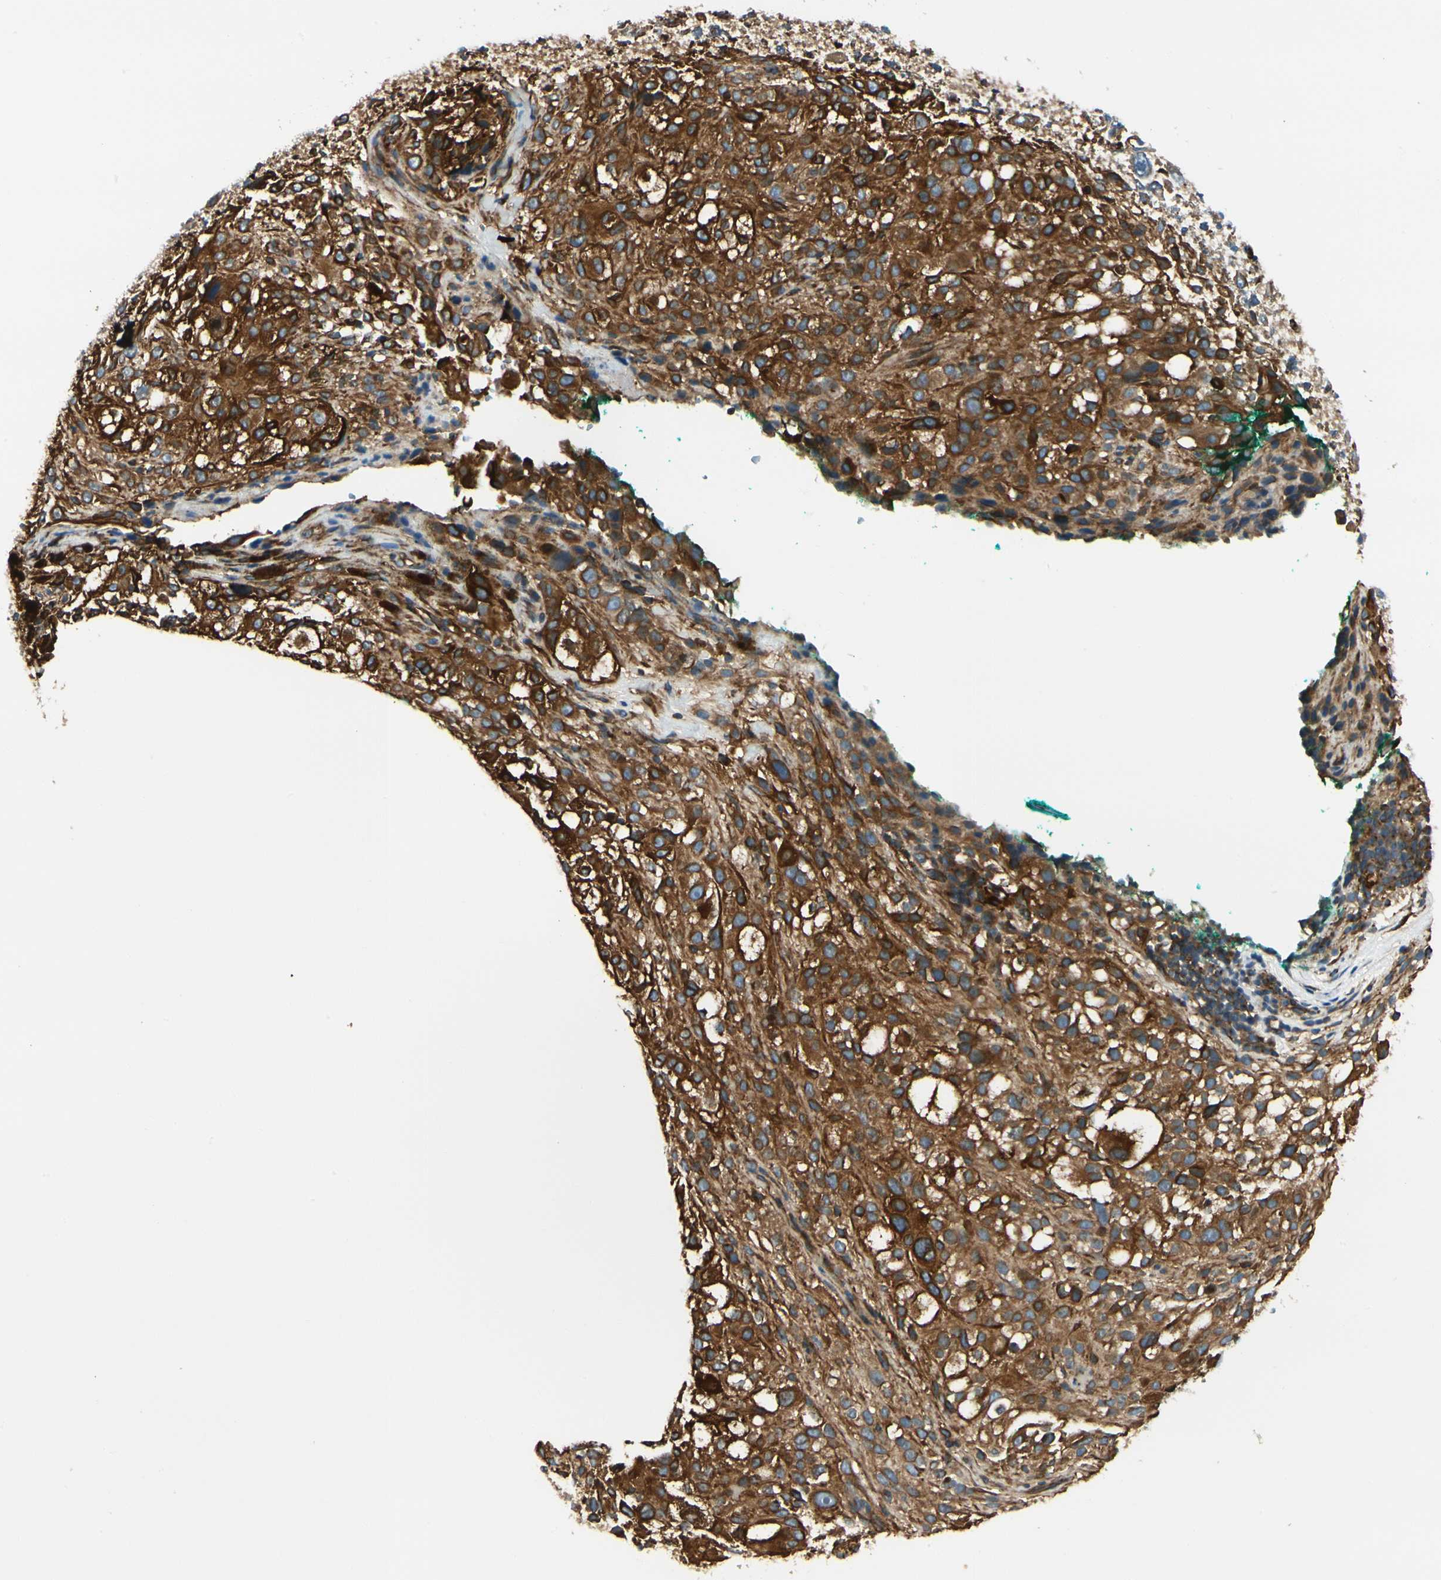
{"staining": {"intensity": "strong", "quantity": ">75%", "location": "cytoplasmic/membranous"}, "tissue": "melanoma", "cell_type": "Tumor cells", "image_type": "cancer", "snomed": [{"axis": "morphology", "description": "Necrosis, NOS"}, {"axis": "morphology", "description": "Malignant melanoma, NOS"}, {"axis": "topography", "description": "Skin"}], "caption": "An IHC histopathology image of neoplastic tissue is shown. Protein staining in brown labels strong cytoplasmic/membranous positivity in melanoma within tumor cells.", "gene": "FTH1", "patient": {"sex": "female", "age": 87}}